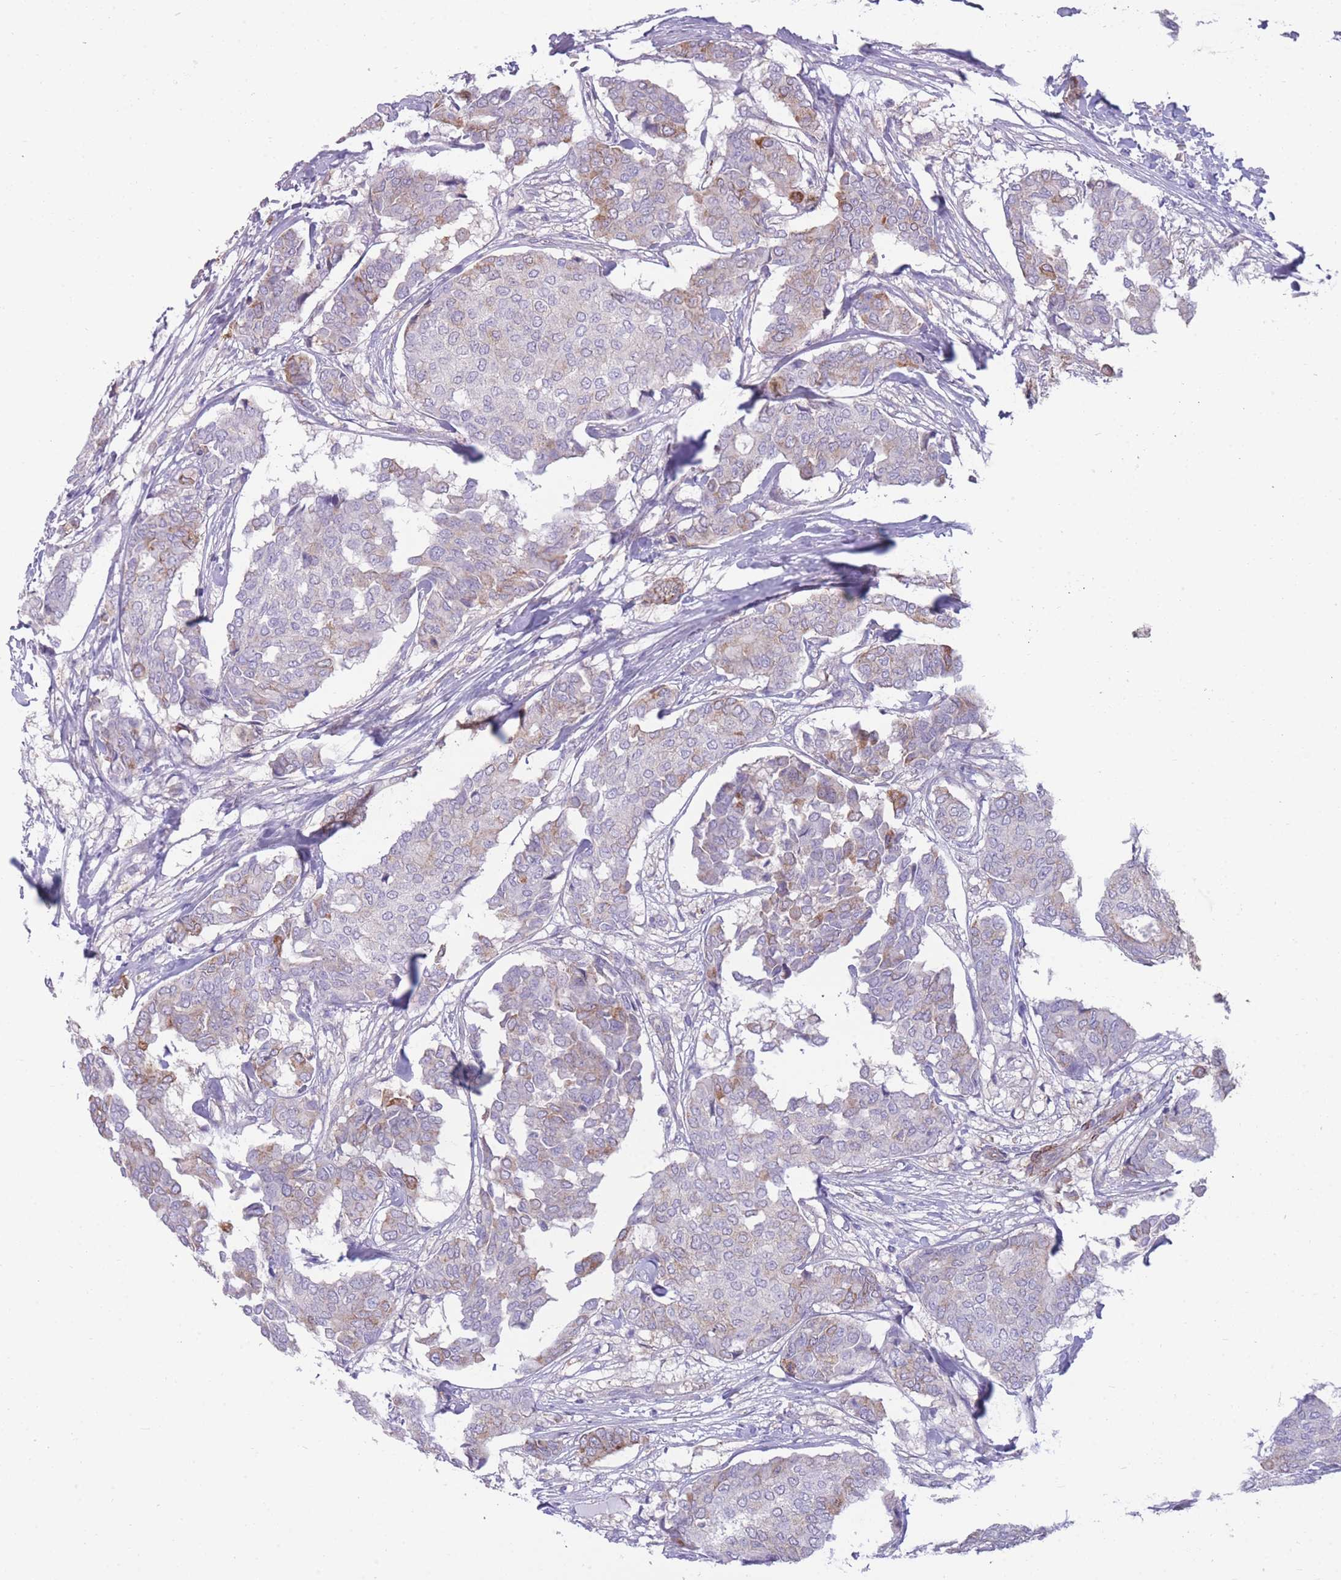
{"staining": {"intensity": "moderate", "quantity": "<25%", "location": "cytoplasmic/membranous"}, "tissue": "breast cancer", "cell_type": "Tumor cells", "image_type": "cancer", "snomed": [{"axis": "morphology", "description": "Duct carcinoma"}, {"axis": "topography", "description": "Breast"}], "caption": "Brown immunohistochemical staining in human invasive ductal carcinoma (breast) reveals moderate cytoplasmic/membranous positivity in about <25% of tumor cells. Nuclei are stained in blue.", "gene": "RGS11", "patient": {"sex": "female", "age": 75}}